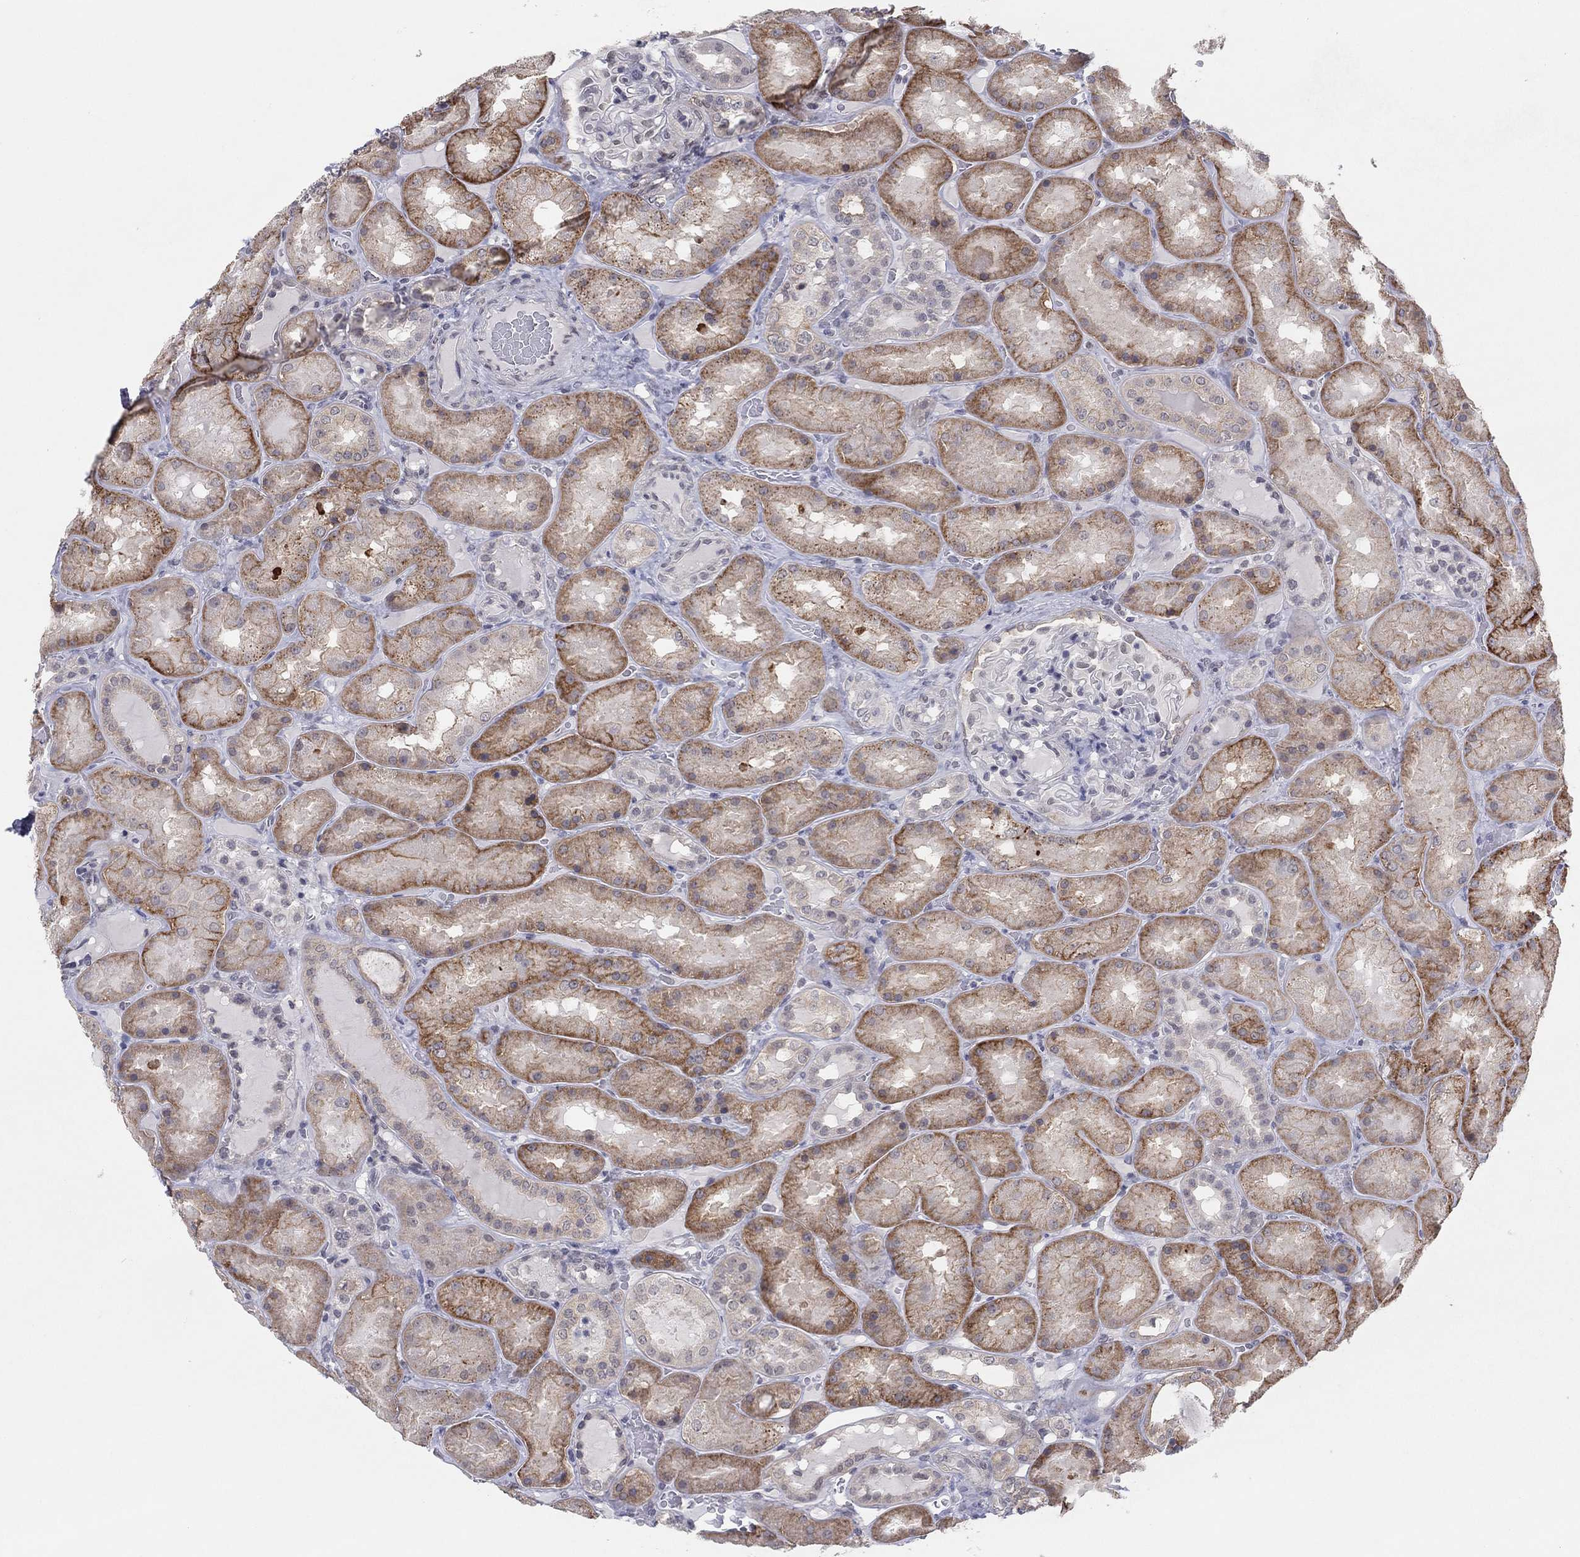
{"staining": {"intensity": "negative", "quantity": "none", "location": "none"}, "tissue": "kidney", "cell_type": "Cells in glomeruli", "image_type": "normal", "snomed": [{"axis": "morphology", "description": "Normal tissue, NOS"}, {"axis": "topography", "description": "Kidney"}], "caption": "This histopathology image is of unremarkable kidney stained with immunohistochemistry to label a protein in brown with the nuclei are counter-stained blue. There is no expression in cells in glomeruli.", "gene": "SLC22A2", "patient": {"sex": "male", "age": 73}}